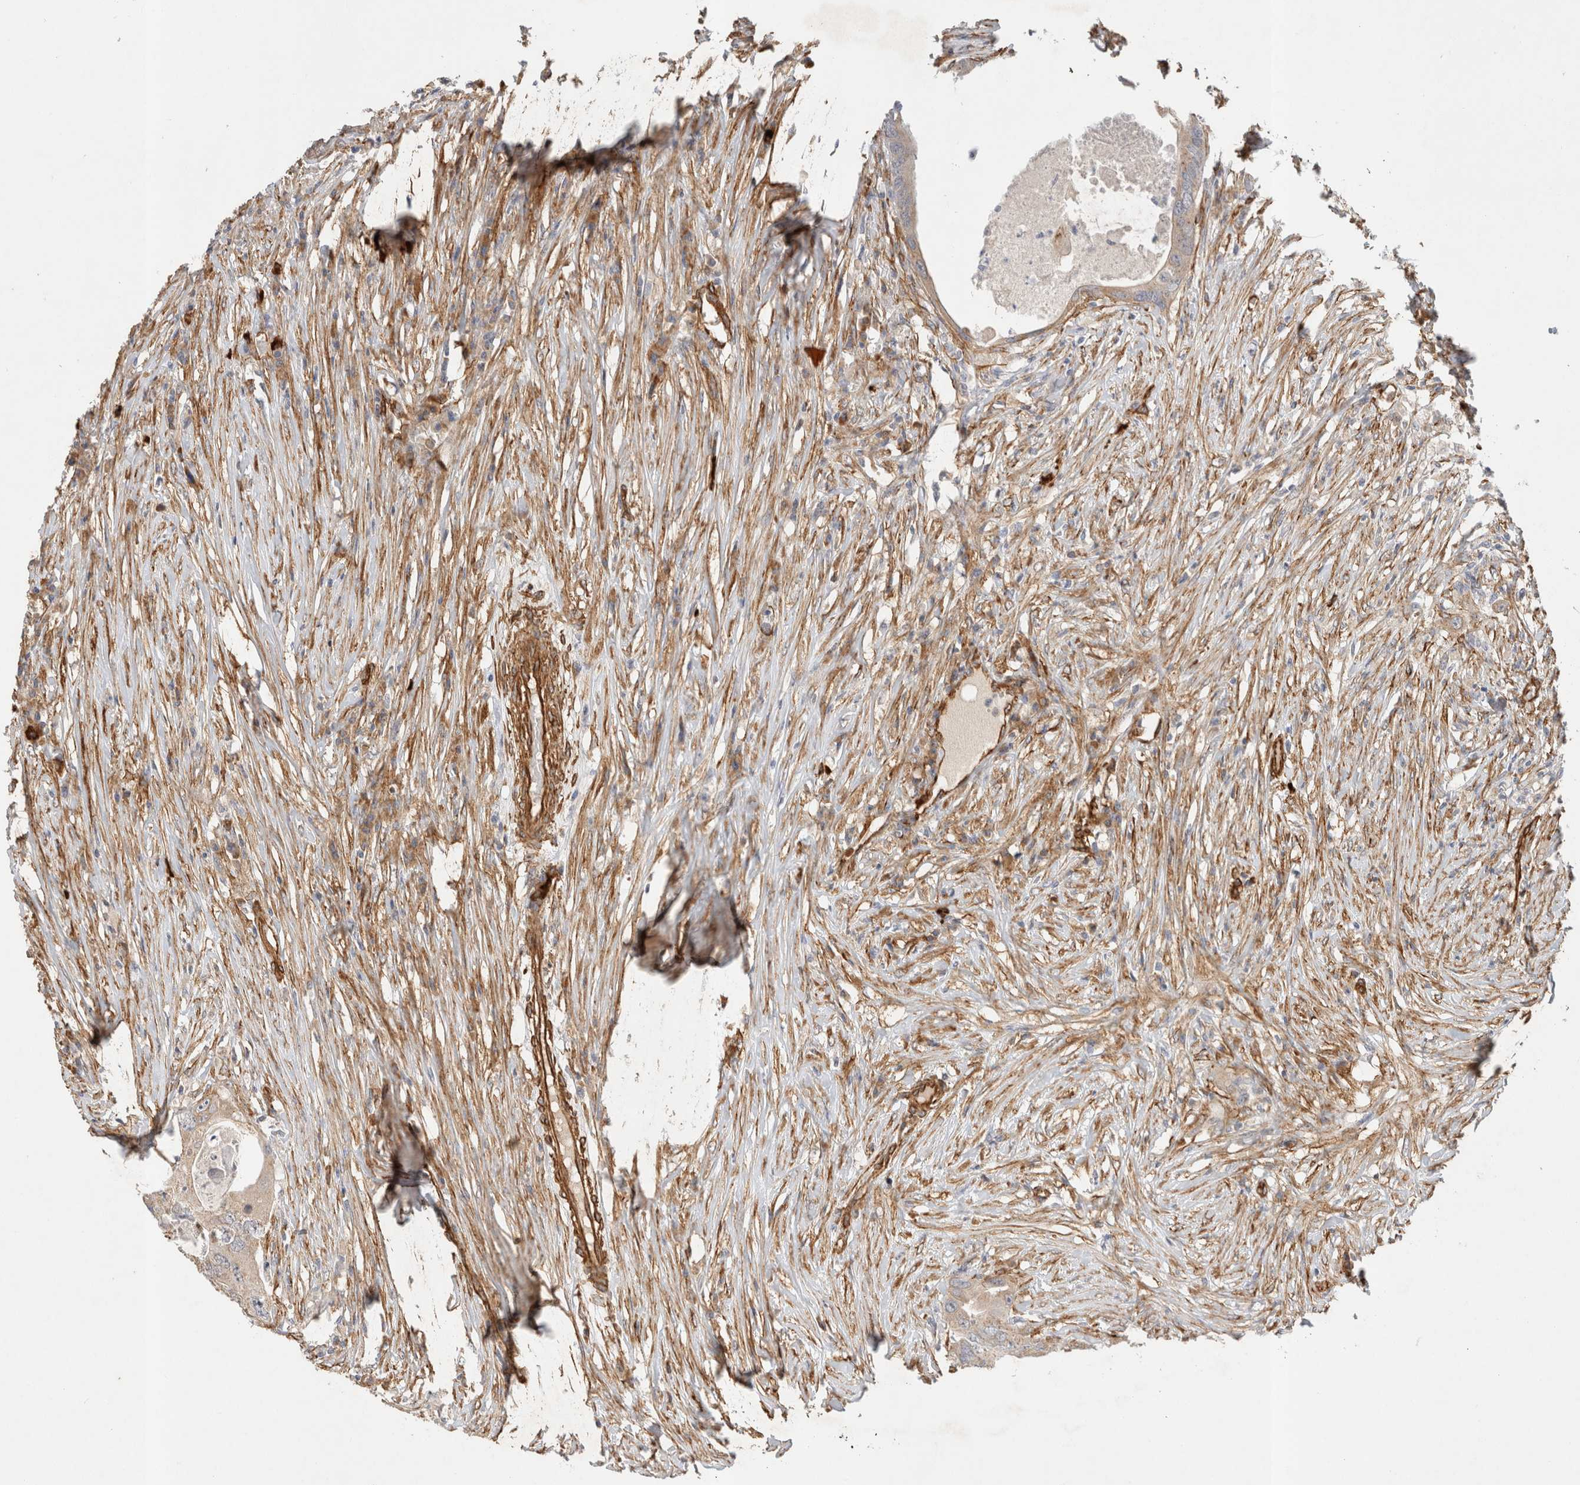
{"staining": {"intensity": "weak", "quantity": "<25%", "location": "cytoplasmic/membranous"}, "tissue": "colorectal cancer", "cell_type": "Tumor cells", "image_type": "cancer", "snomed": [{"axis": "morphology", "description": "Adenocarcinoma, NOS"}, {"axis": "topography", "description": "Colon"}], "caption": "This is an immunohistochemistry (IHC) micrograph of human adenocarcinoma (colorectal). There is no positivity in tumor cells.", "gene": "JMJD4", "patient": {"sex": "male", "age": 71}}